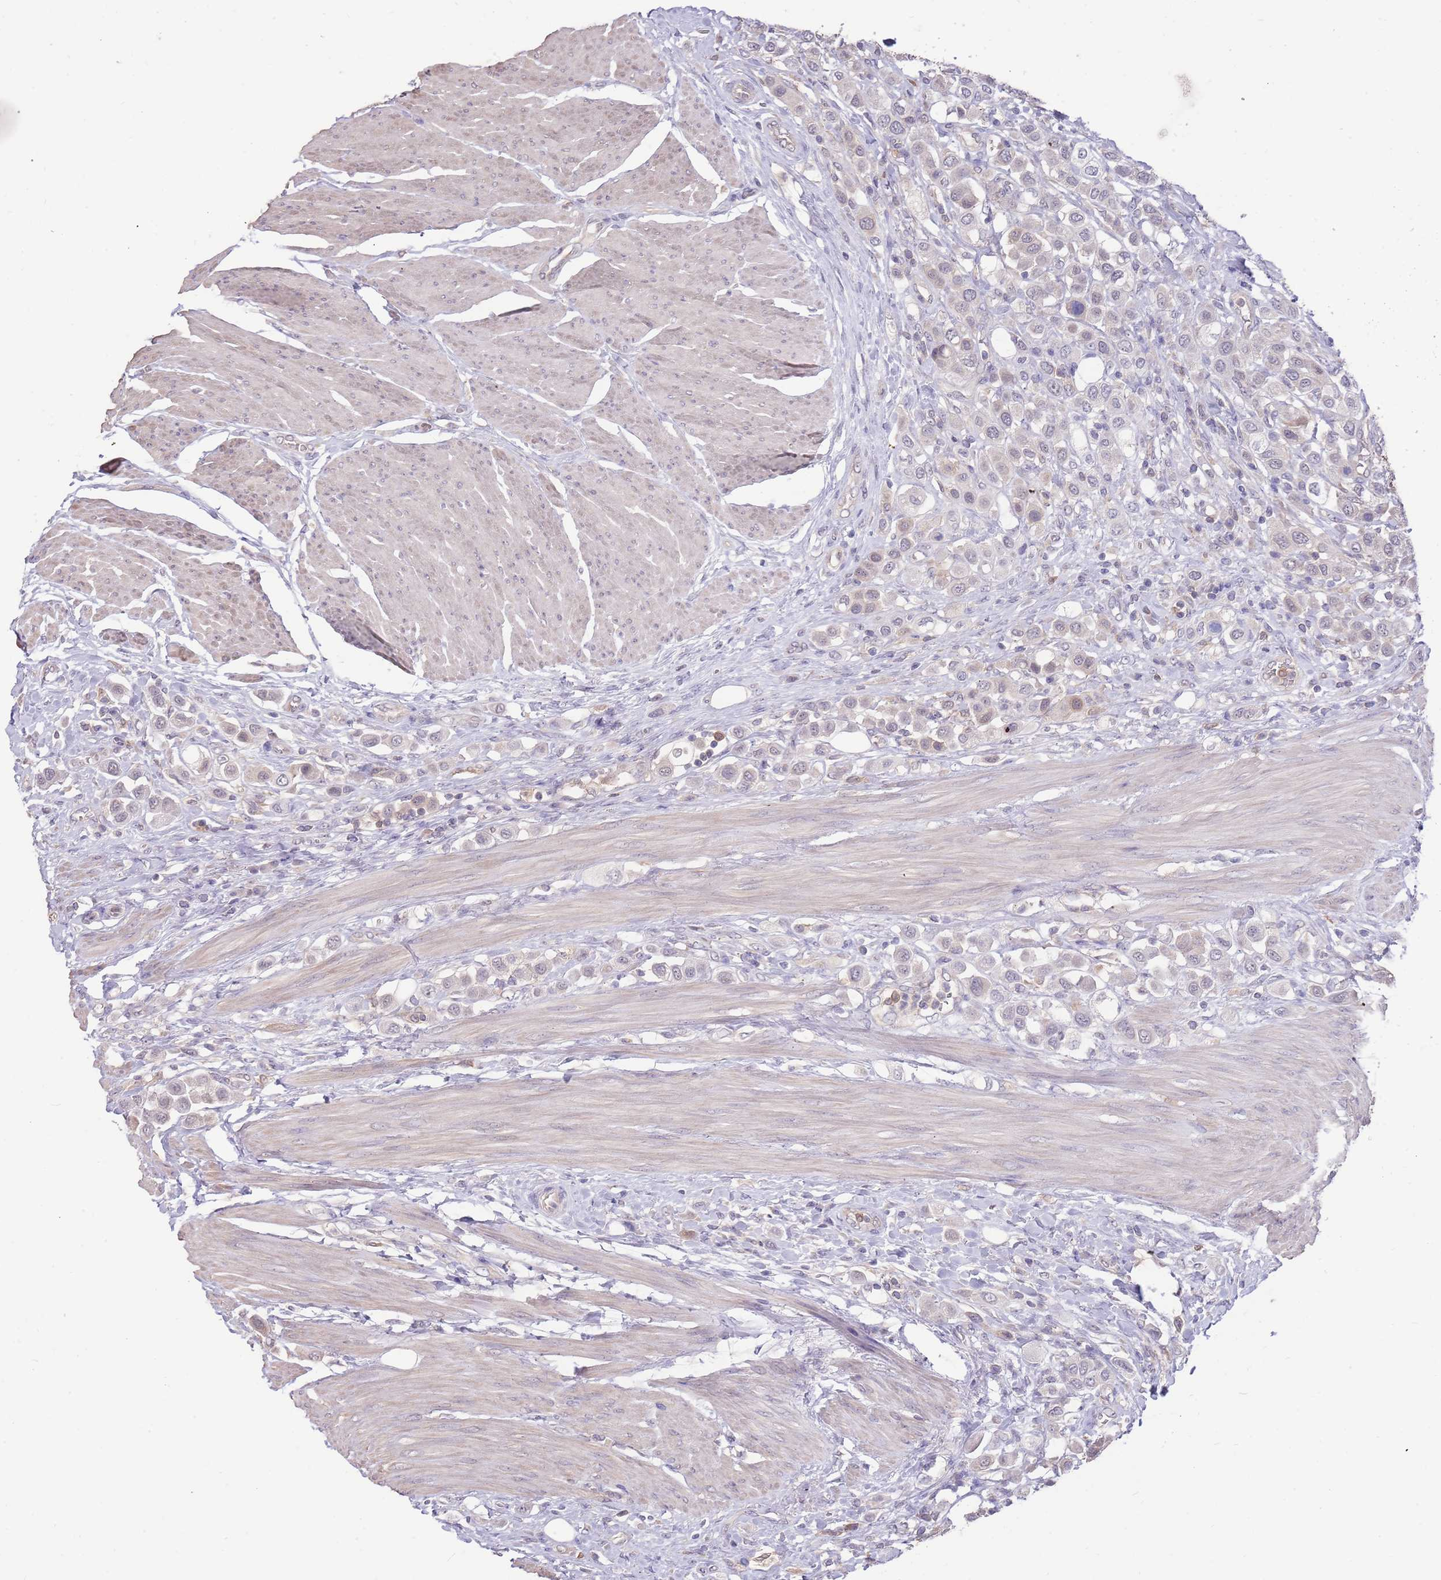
{"staining": {"intensity": "weak", "quantity": "<25%", "location": "cytoplasmic/membranous,nuclear"}, "tissue": "urothelial cancer", "cell_type": "Tumor cells", "image_type": "cancer", "snomed": [{"axis": "morphology", "description": "Urothelial carcinoma, High grade"}, {"axis": "topography", "description": "Urinary bladder"}], "caption": "Histopathology image shows no protein staining in tumor cells of urothelial cancer tissue. Brightfield microscopy of immunohistochemistry stained with DAB (brown) and hematoxylin (blue), captured at high magnification.", "gene": "AP5S1", "patient": {"sex": "male", "age": 50}}